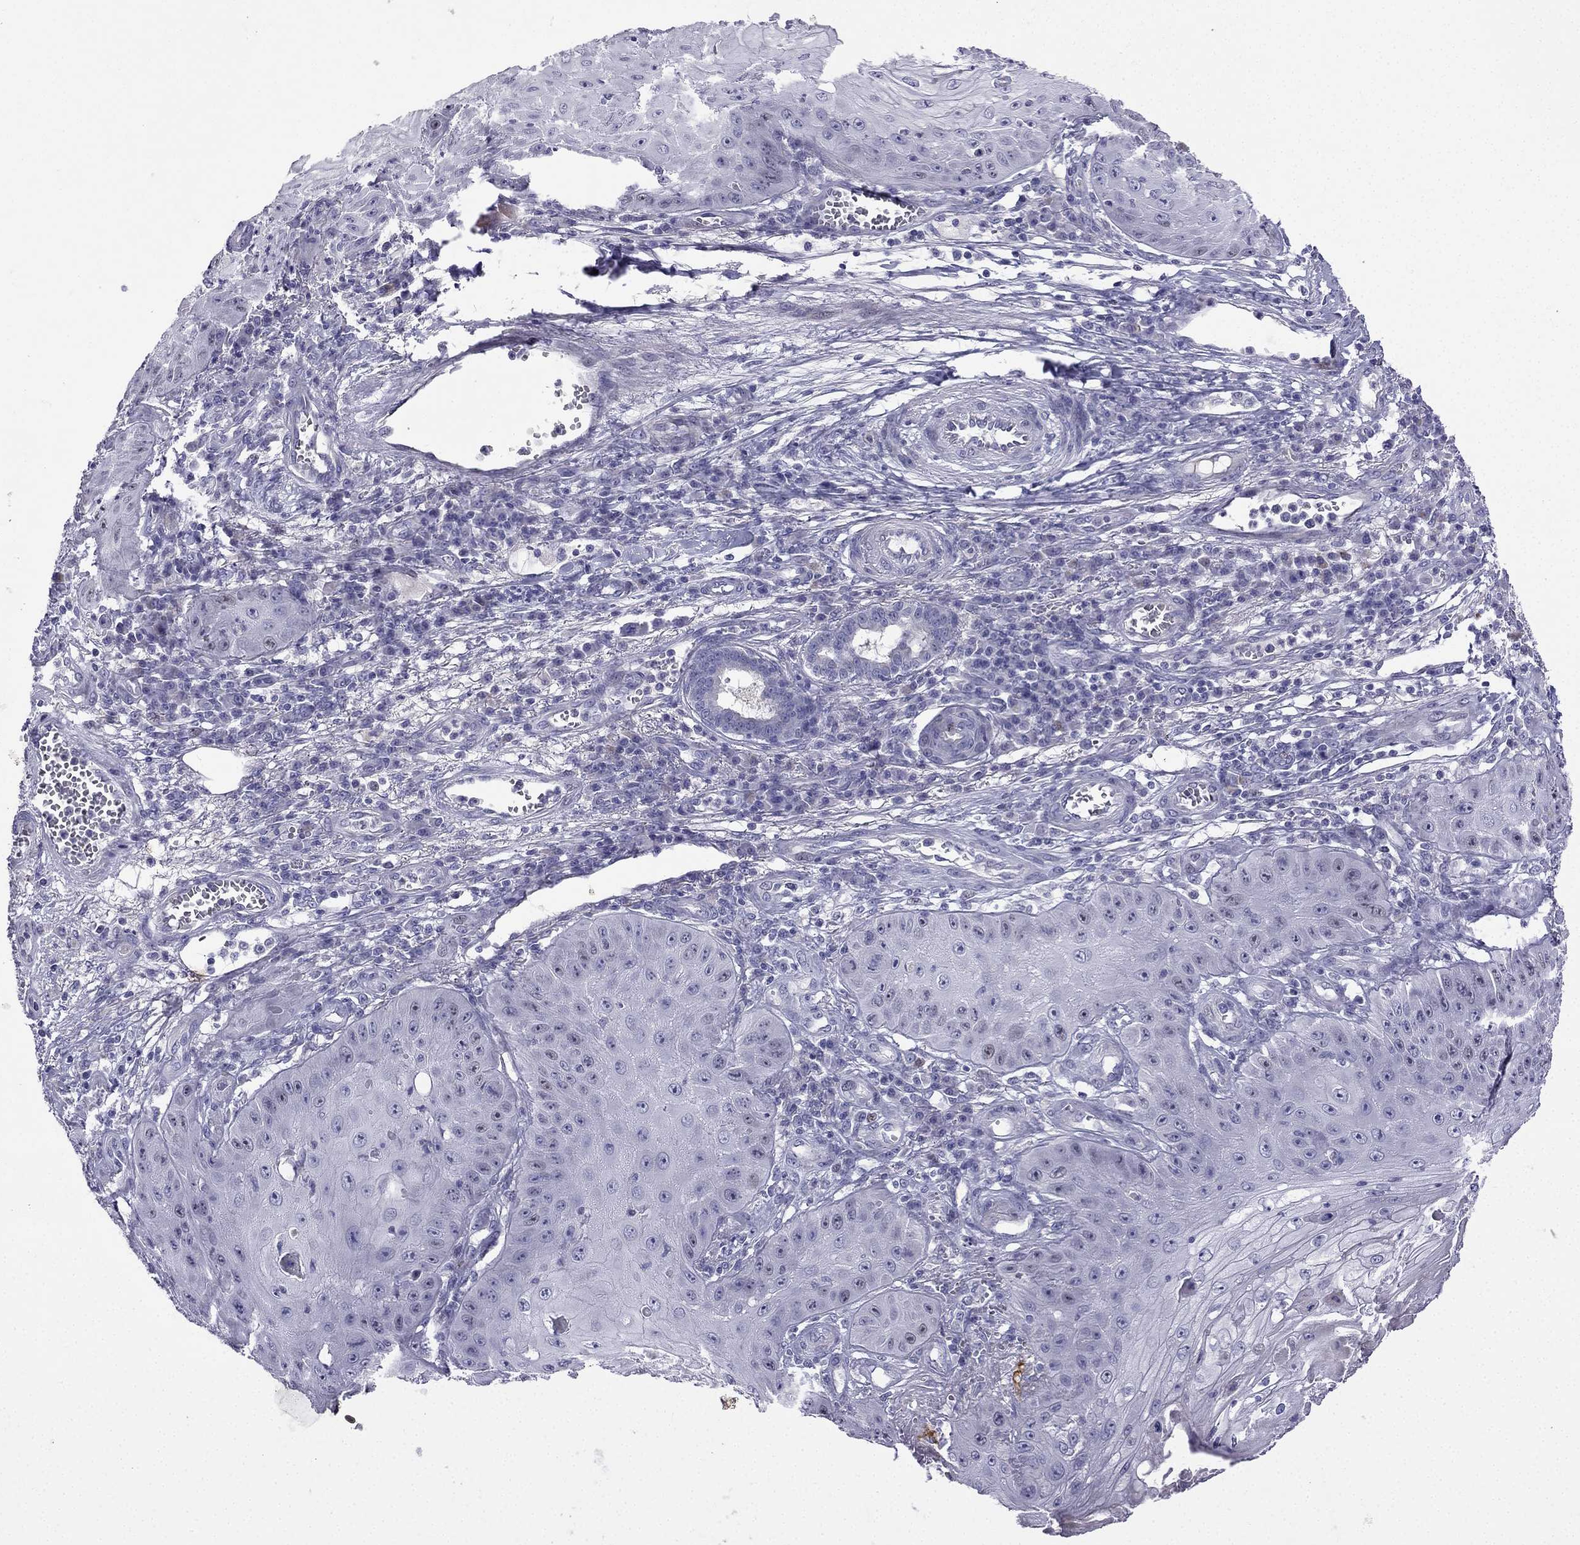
{"staining": {"intensity": "negative", "quantity": "none", "location": "none"}, "tissue": "skin cancer", "cell_type": "Tumor cells", "image_type": "cancer", "snomed": [{"axis": "morphology", "description": "Squamous cell carcinoma, NOS"}, {"axis": "topography", "description": "Skin"}], "caption": "This is an immunohistochemistry (IHC) histopathology image of human squamous cell carcinoma (skin). There is no expression in tumor cells.", "gene": "UHRF1", "patient": {"sex": "male", "age": 70}}